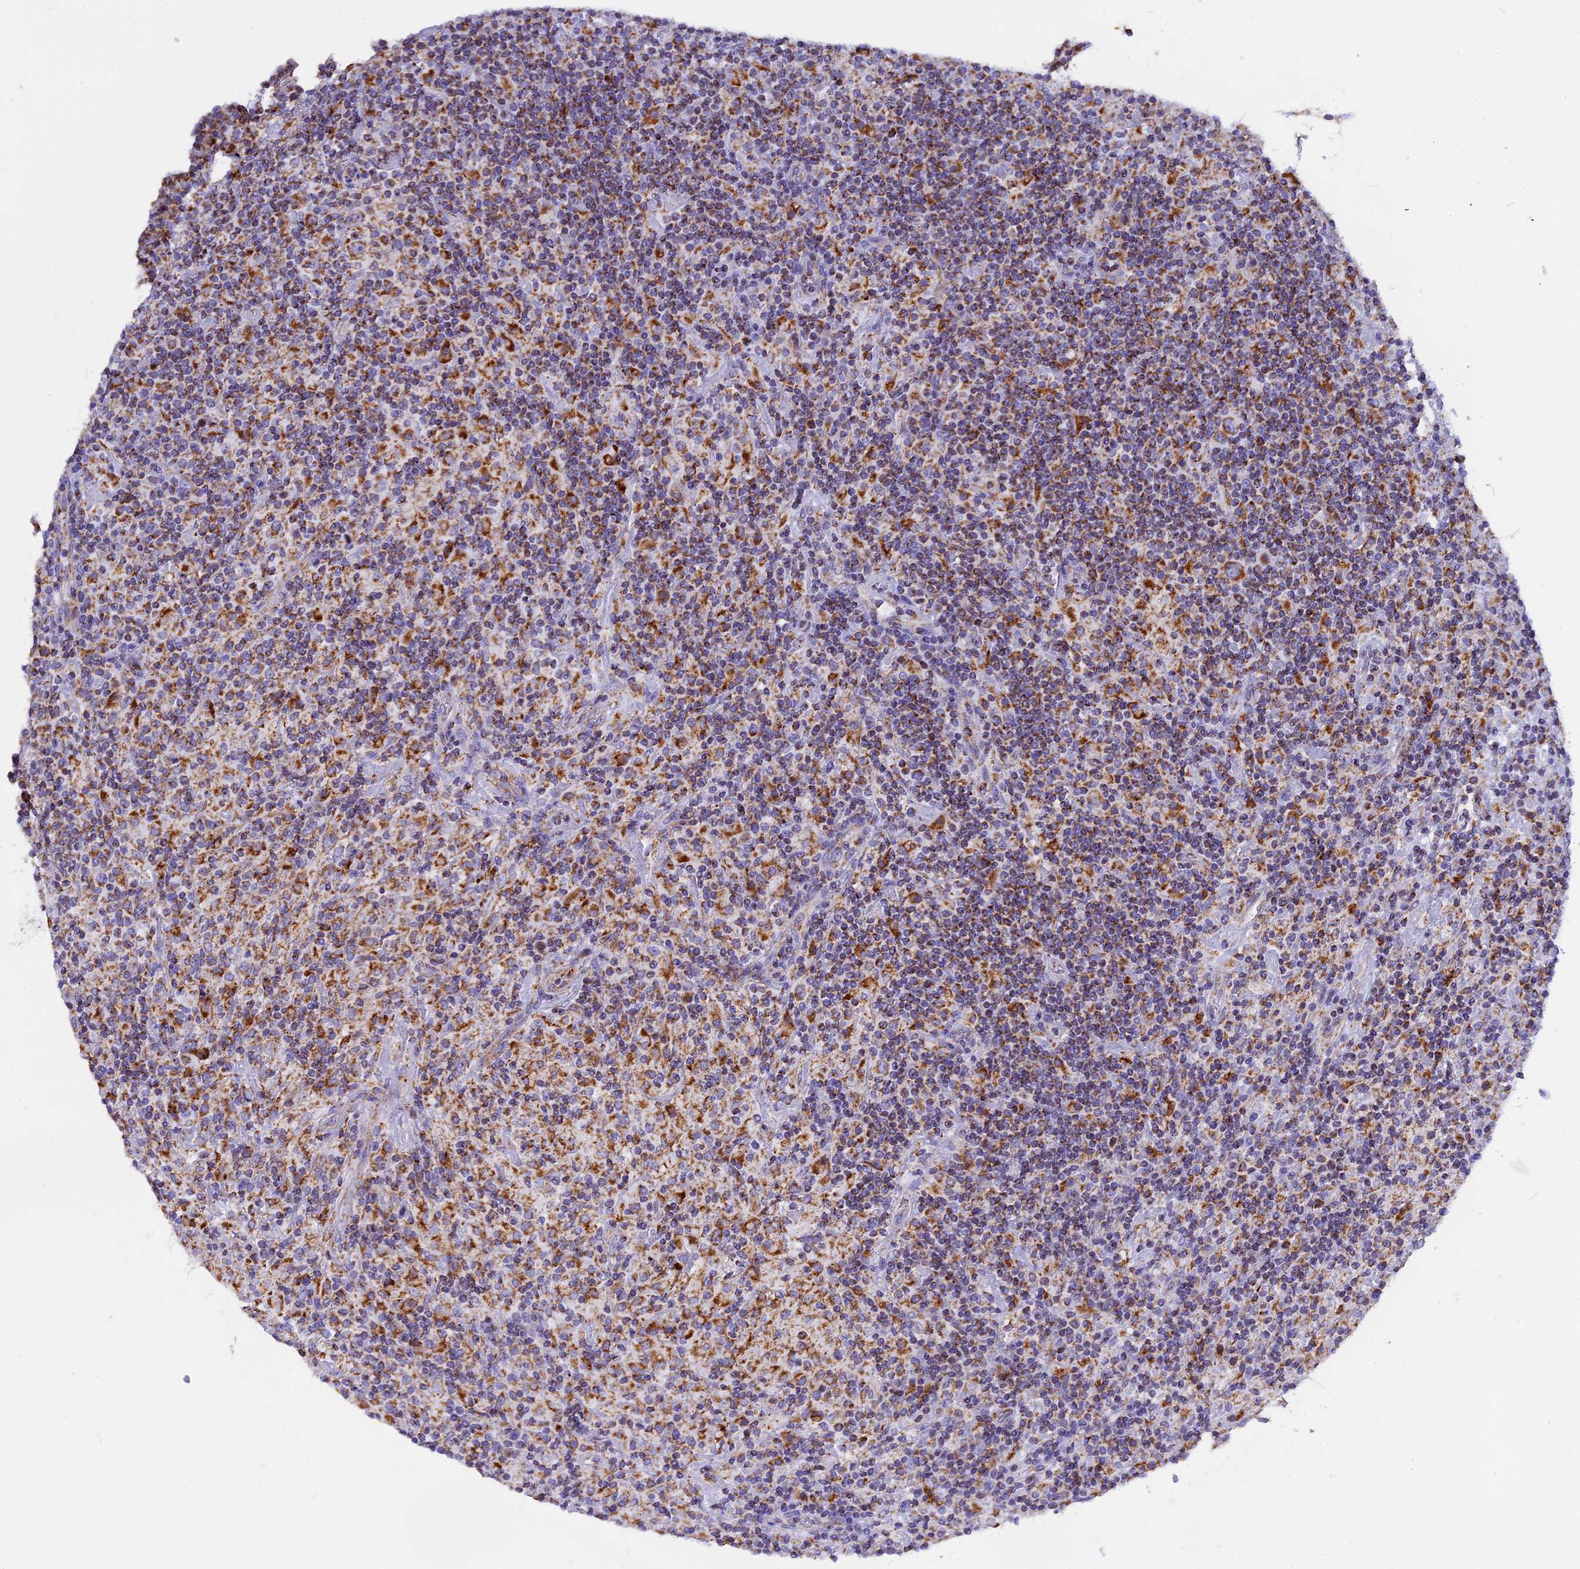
{"staining": {"intensity": "moderate", "quantity": ">75%", "location": "cytoplasmic/membranous"}, "tissue": "lymphoma", "cell_type": "Tumor cells", "image_type": "cancer", "snomed": [{"axis": "morphology", "description": "Hodgkin's disease, NOS"}, {"axis": "topography", "description": "Lymph node"}], "caption": "Tumor cells show moderate cytoplasmic/membranous expression in about >75% of cells in lymphoma. Using DAB (3,3'-diaminobenzidine) (brown) and hematoxylin (blue) stains, captured at high magnification using brightfield microscopy.", "gene": "VDAC2", "patient": {"sex": "male", "age": 70}}